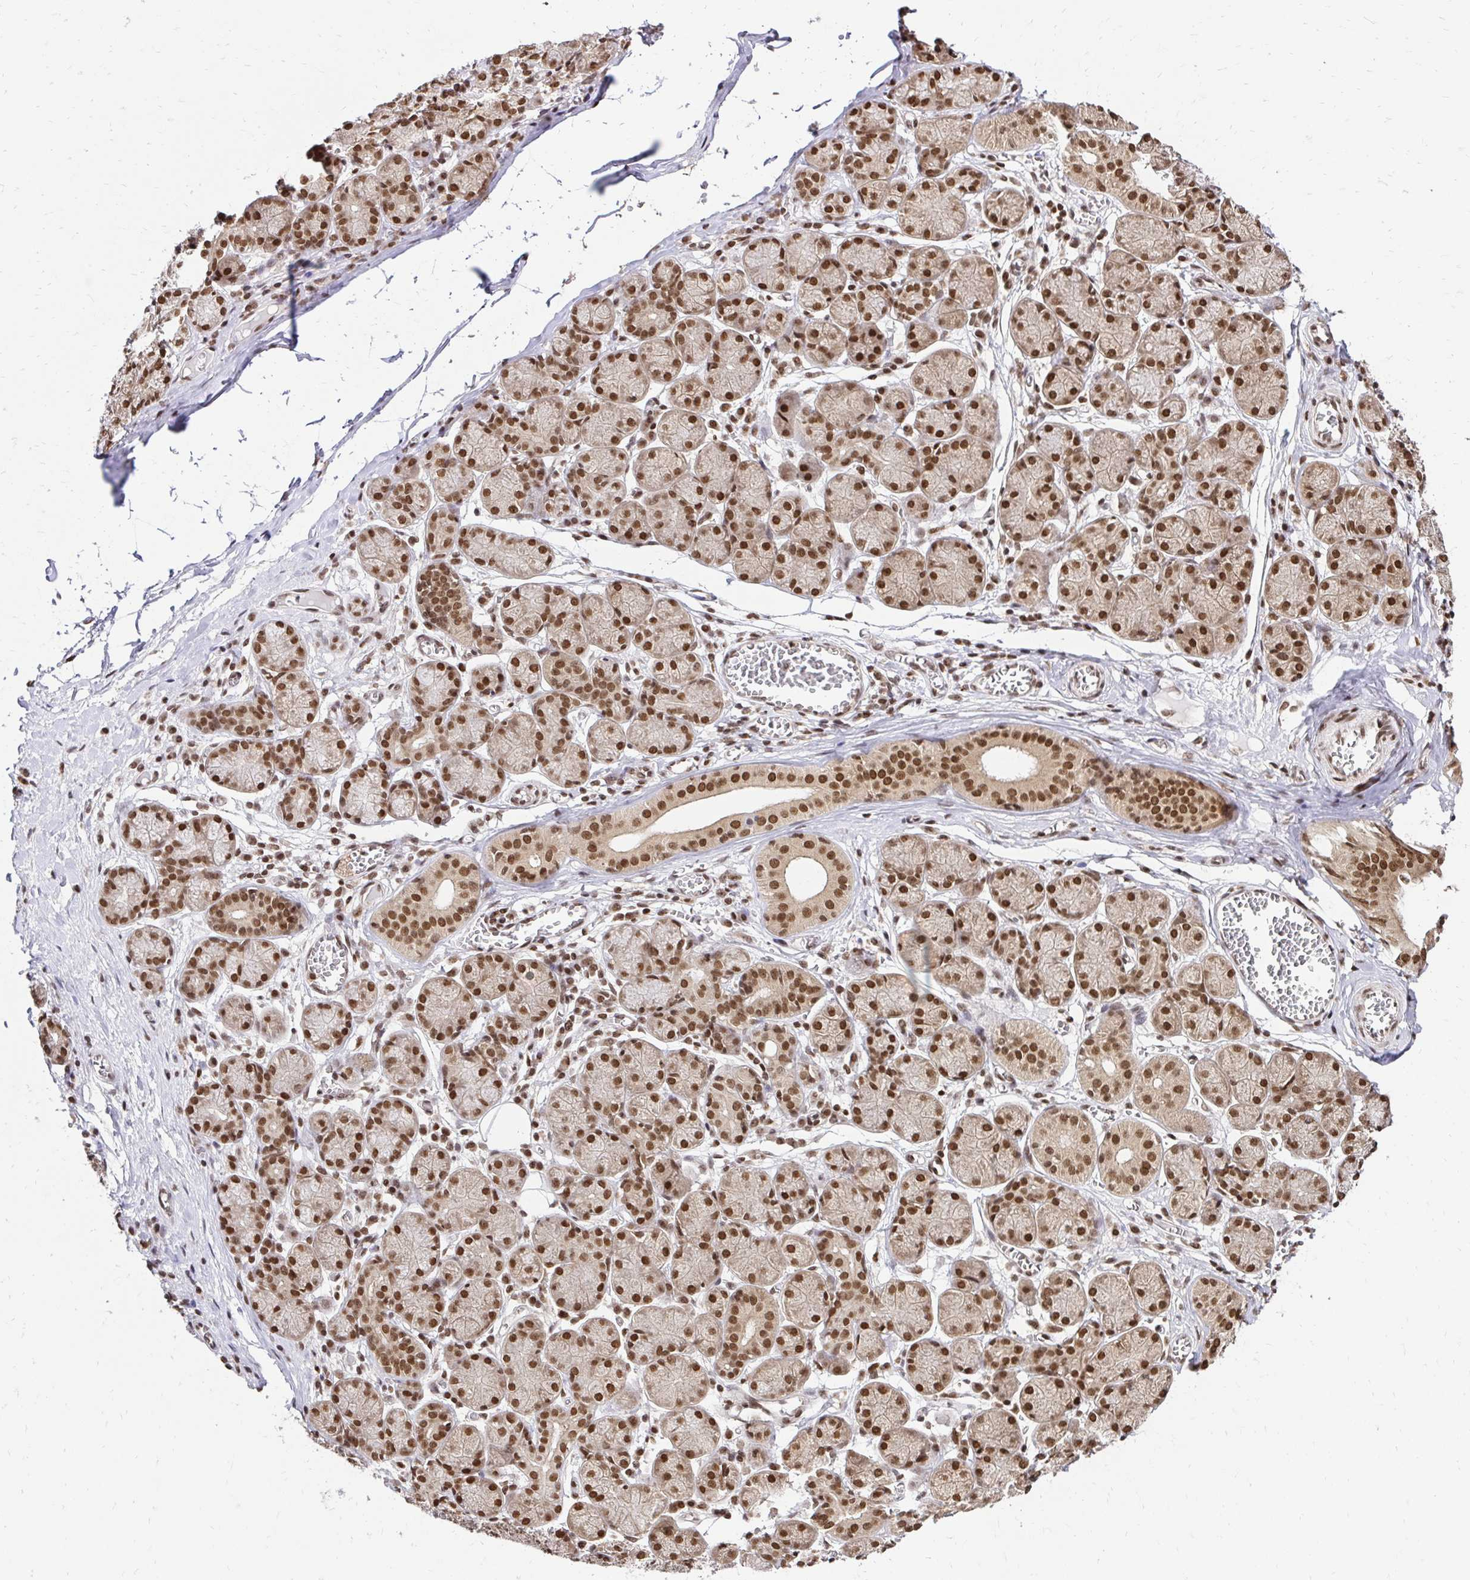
{"staining": {"intensity": "strong", "quantity": ">75%", "location": "nuclear"}, "tissue": "salivary gland", "cell_type": "Glandular cells", "image_type": "normal", "snomed": [{"axis": "morphology", "description": "Normal tissue, NOS"}, {"axis": "topography", "description": "Salivary gland"}], "caption": "Glandular cells exhibit strong nuclear positivity in approximately >75% of cells in benign salivary gland.", "gene": "GLYR1", "patient": {"sex": "female", "age": 24}}